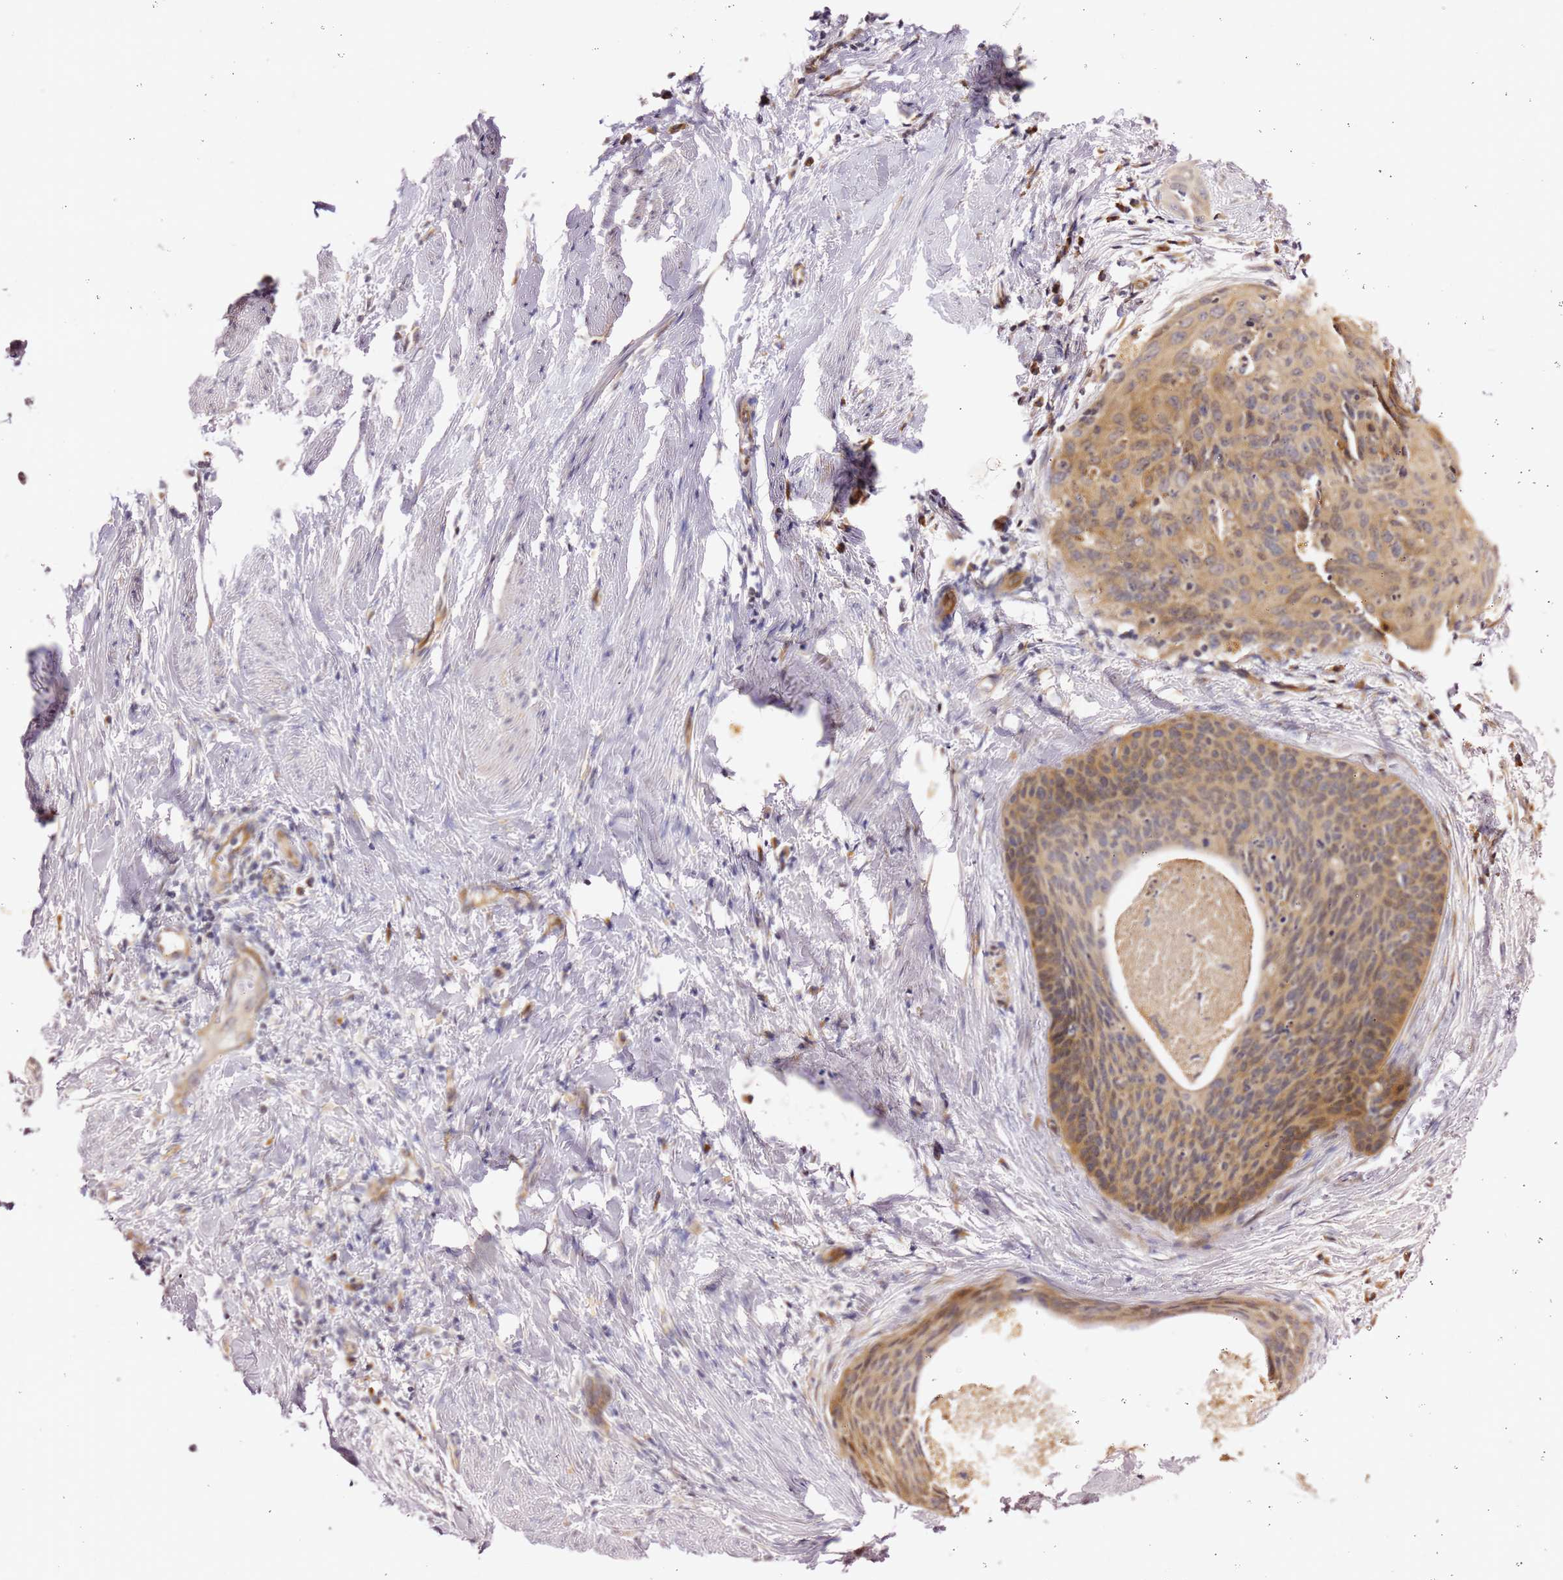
{"staining": {"intensity": "moderate", "quantity": ">75%", "location": "cytoplasmic/membranous"}, "tissue": "cervical cancer", "cell_type": "Tumor cells", "image_type": "cancer", "snomed": [{"axis": "morphology", "description": "Squamous cell carcinoma, NOS"}, {"axis": "topography", "description": "Cervix"}], "caption": "High-magnification brightfield microscopy of cervical cancer (squamous cell carcinoma) stained with DAB (3,3'-diaminobenzidine) (brown) and counterstained with hematoxylin (blue). tumor cells exhibit moderate cytoplasmic/membranous staining is identified in approximately>75% of cells. (DAB = brown stain, brightfield microscopy at high magnification).", "gene": "KIF7", "patient": {"sex": "female", "age": 55}}